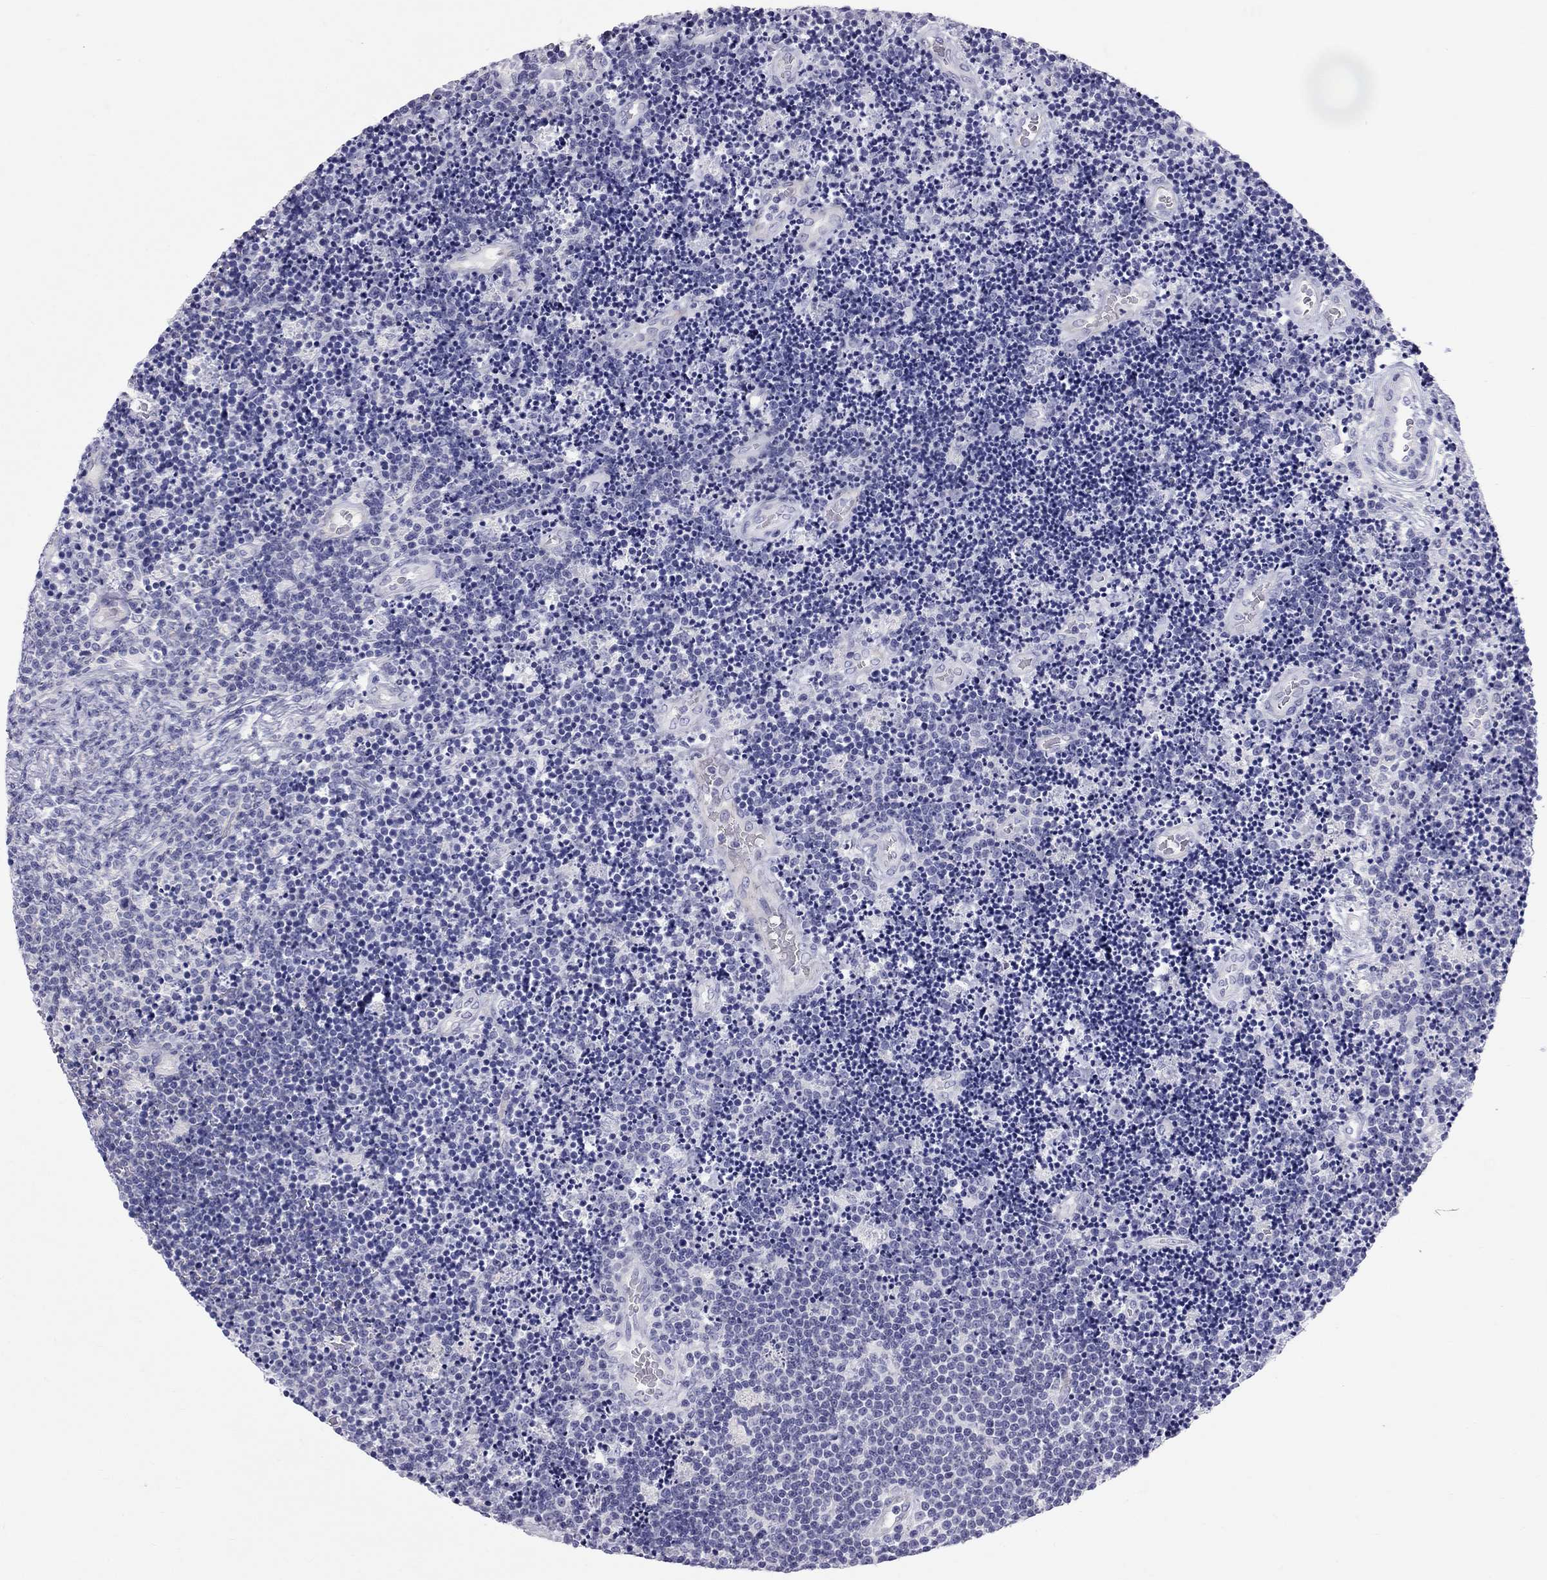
{"staining": {"intensity": "negative", "quantity": "none", "location": "none"}, "tissue": "lymphoma", "cell_type": "Tumor cells", "image_type": "cancer", "snomed": [{"axis": "morphology", "description": "Malignant lymphoma, non-Hodgkin's type, Low grade"}, {"axis": "topography", "description": "Brain"}], "caption": "A photomicrograph of human lymphoma is negative for staining in tumor cells.", "gene": "FSCN3", "patient": {"sex": "female", "age": 66}}